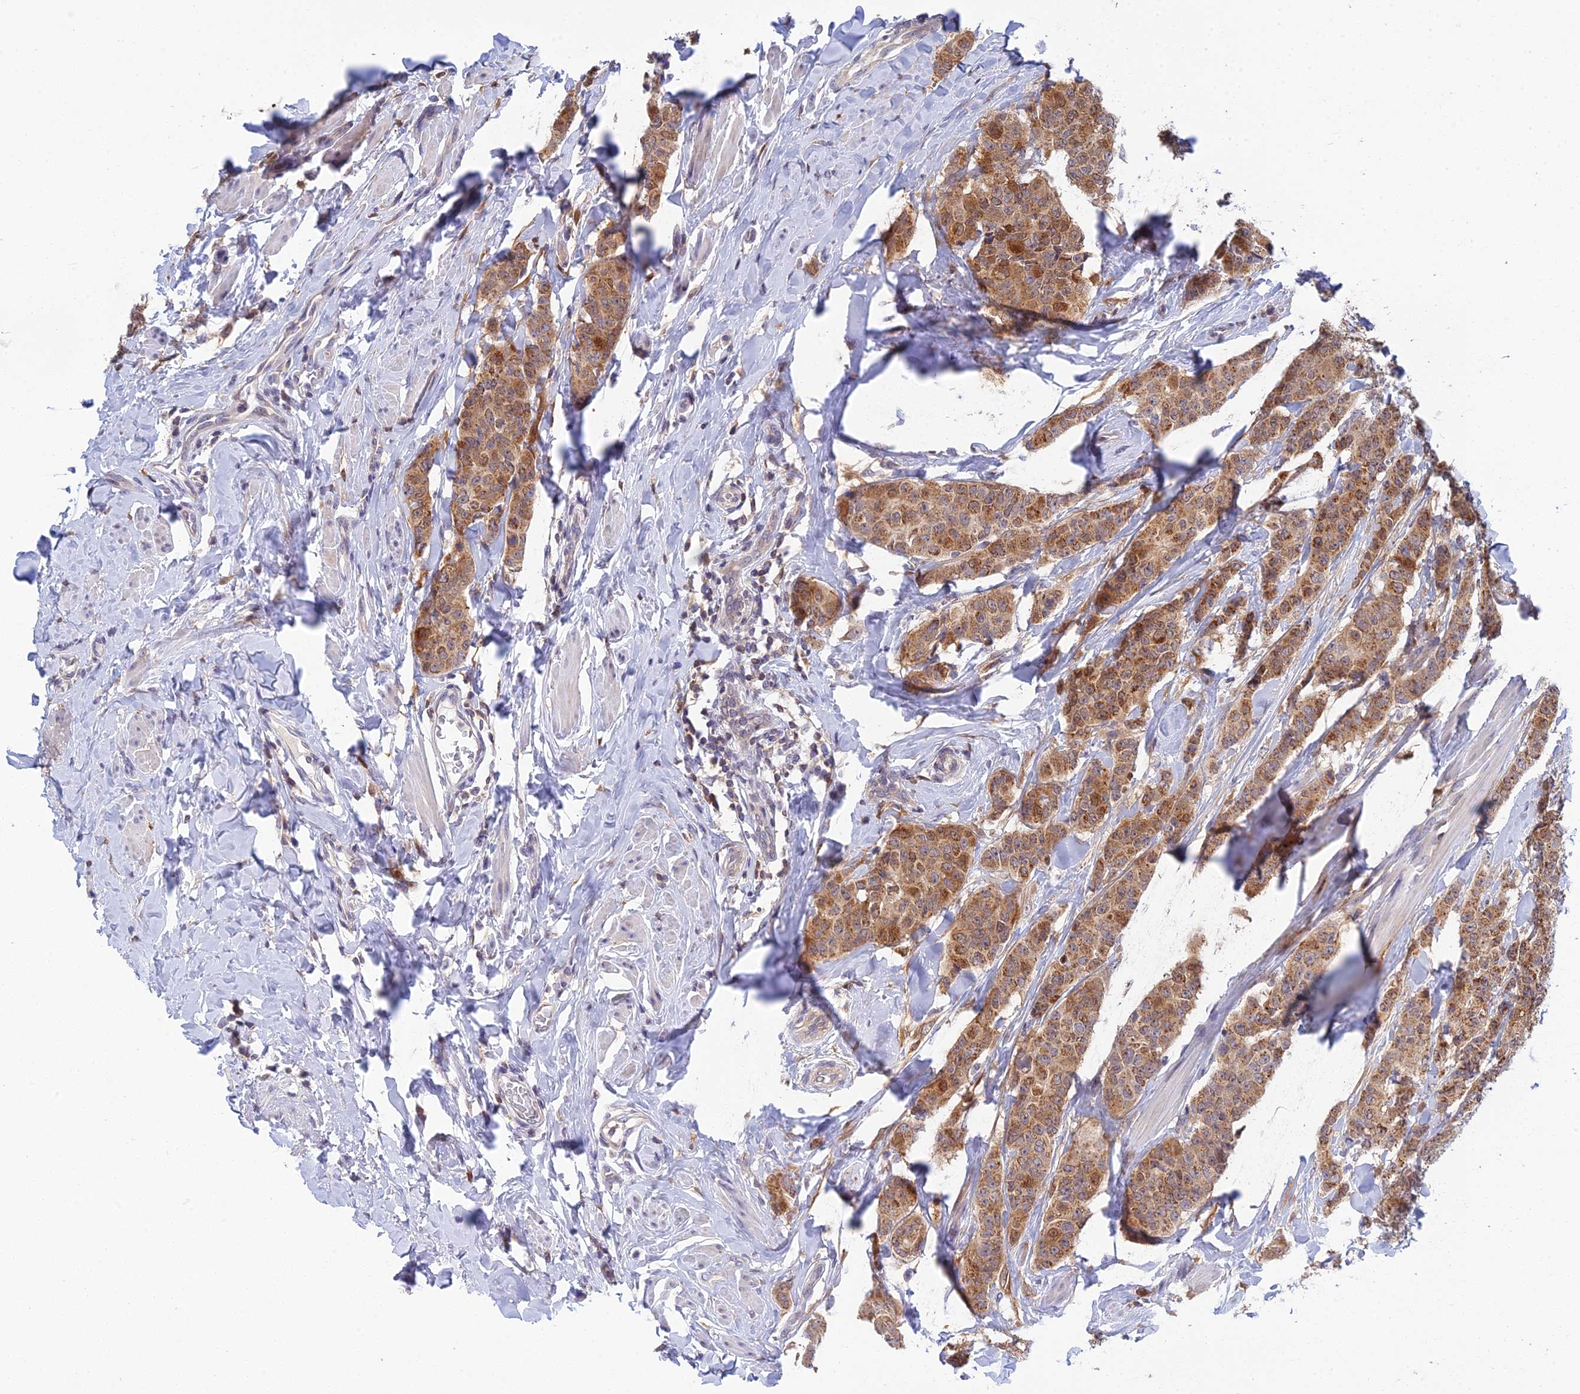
{"staining": {"intensity": "moderate", "quantity": ">75%", "location": "cytoplasmic/membranous"}, "tissue": "breast cancer", "cell_type": "Tumor cells", "image_type": "cancer", "snomed": [{"axis": "morphology", "description": "Duct carcinoma"}, {"axis": "topography", "description": "Breast"}], "caption": "A high-resolution histopathology image shows immunohistochemistry (IHC) staining of breast cancer, which demonstrates moderate cytoplasmic/membranous expression in approximately >75% of tumor cells.", "gene": "ELOA2", "patient": {"sex": "female", "age": 40}}